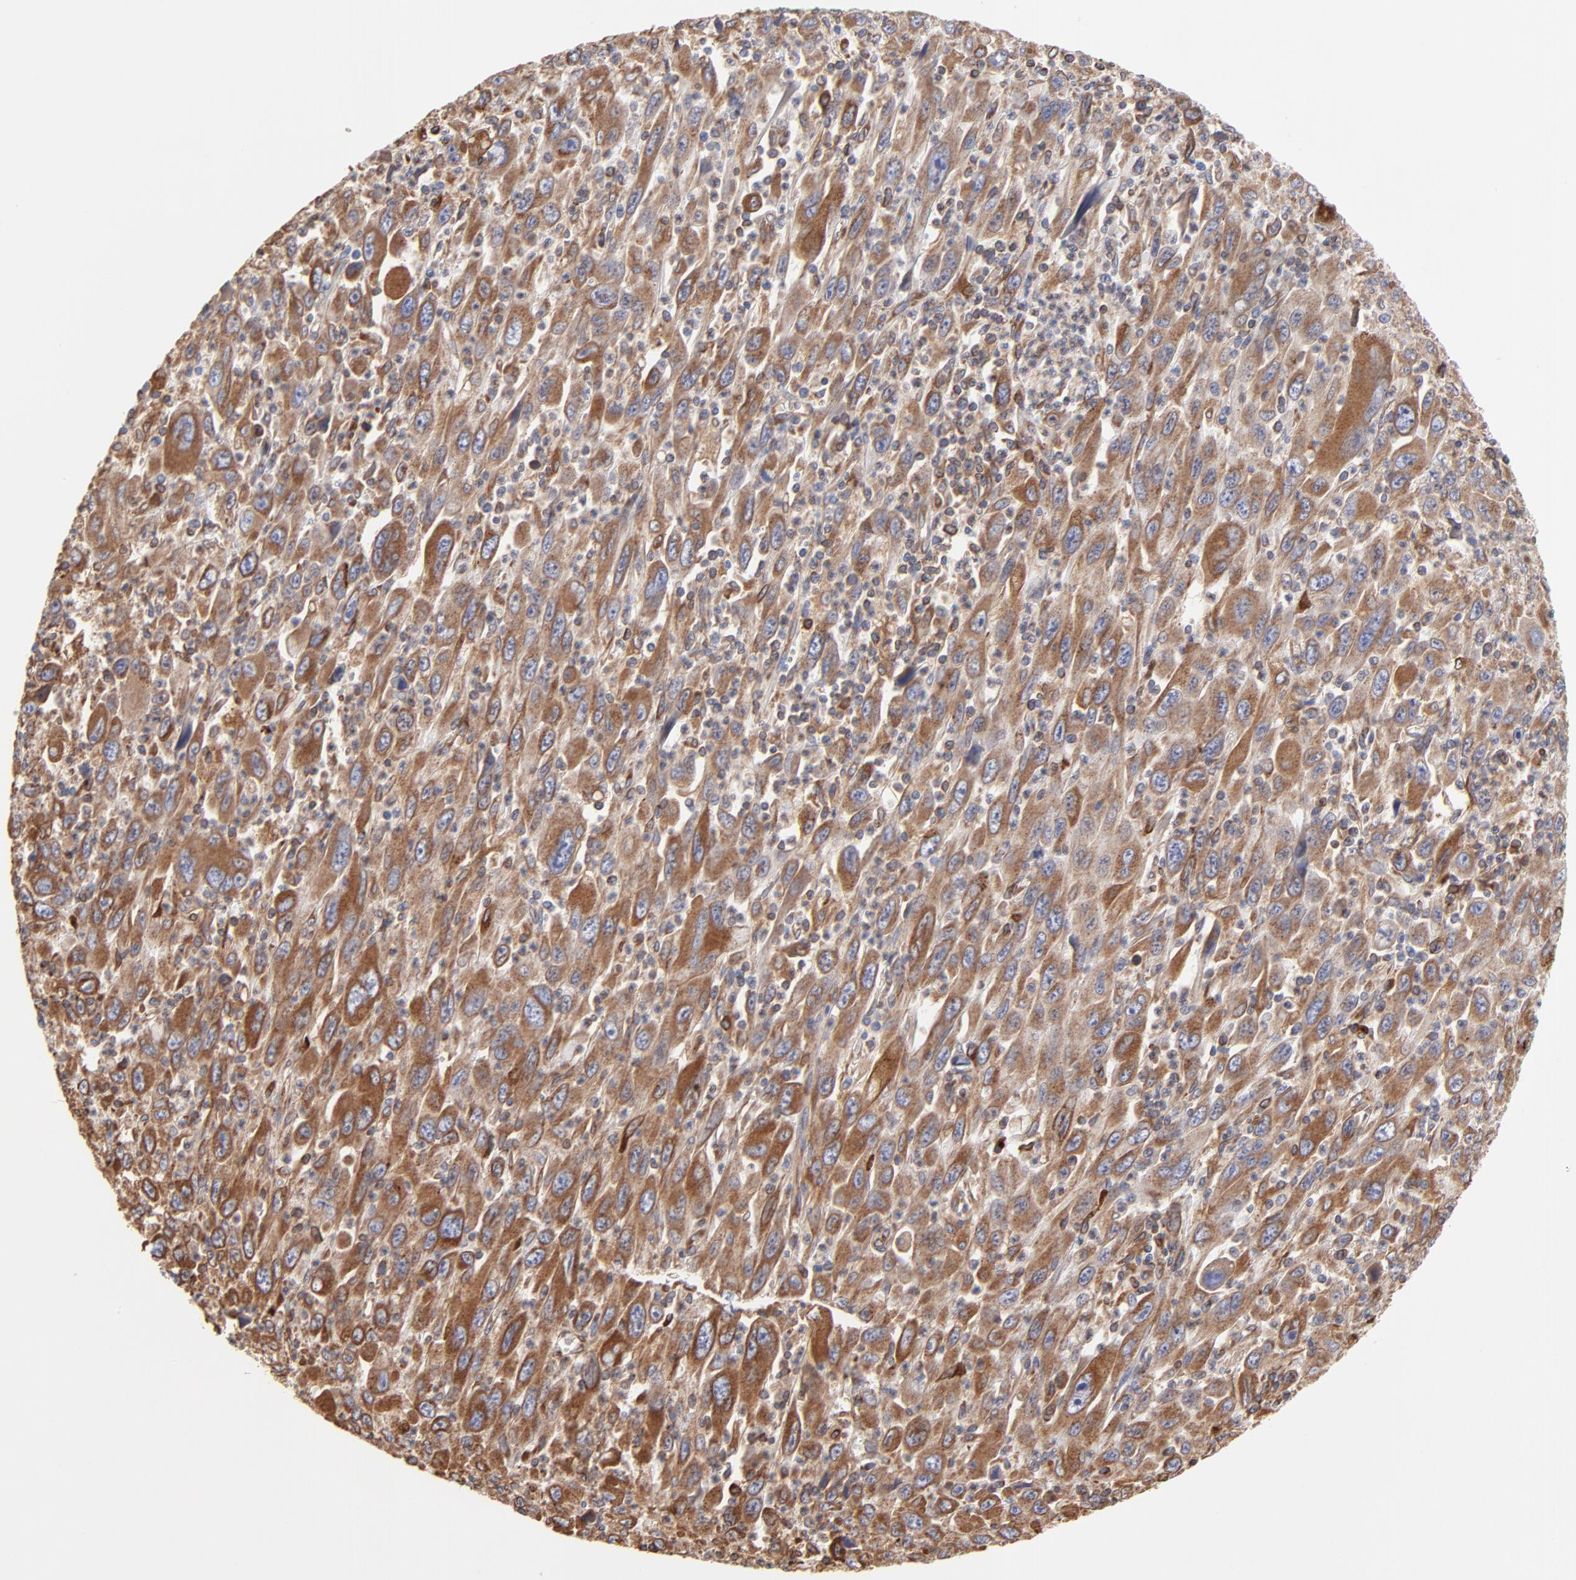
{"staining": {"intensity": "moderate", "quantity": ">75%", "location": "cytoplasmic/membranous"}, "tissue": "melanoma", "cell_type": "Tumor cells", "image_type": "cancer", "snomed": [{"axis": "morphology", "description": "Malignant melanoma, Metastatic site"}, {"axis": "topography", "description": "Skin"}], "caption": "Brown immunohistochemical staining in malignant melanoma (metastatic site) exhibits moderate cytoplasmic/membranous positivity in about >75% of tumor cells.", "gene": "LMAN1", "patient": {"sex": "female", "age": 56}}